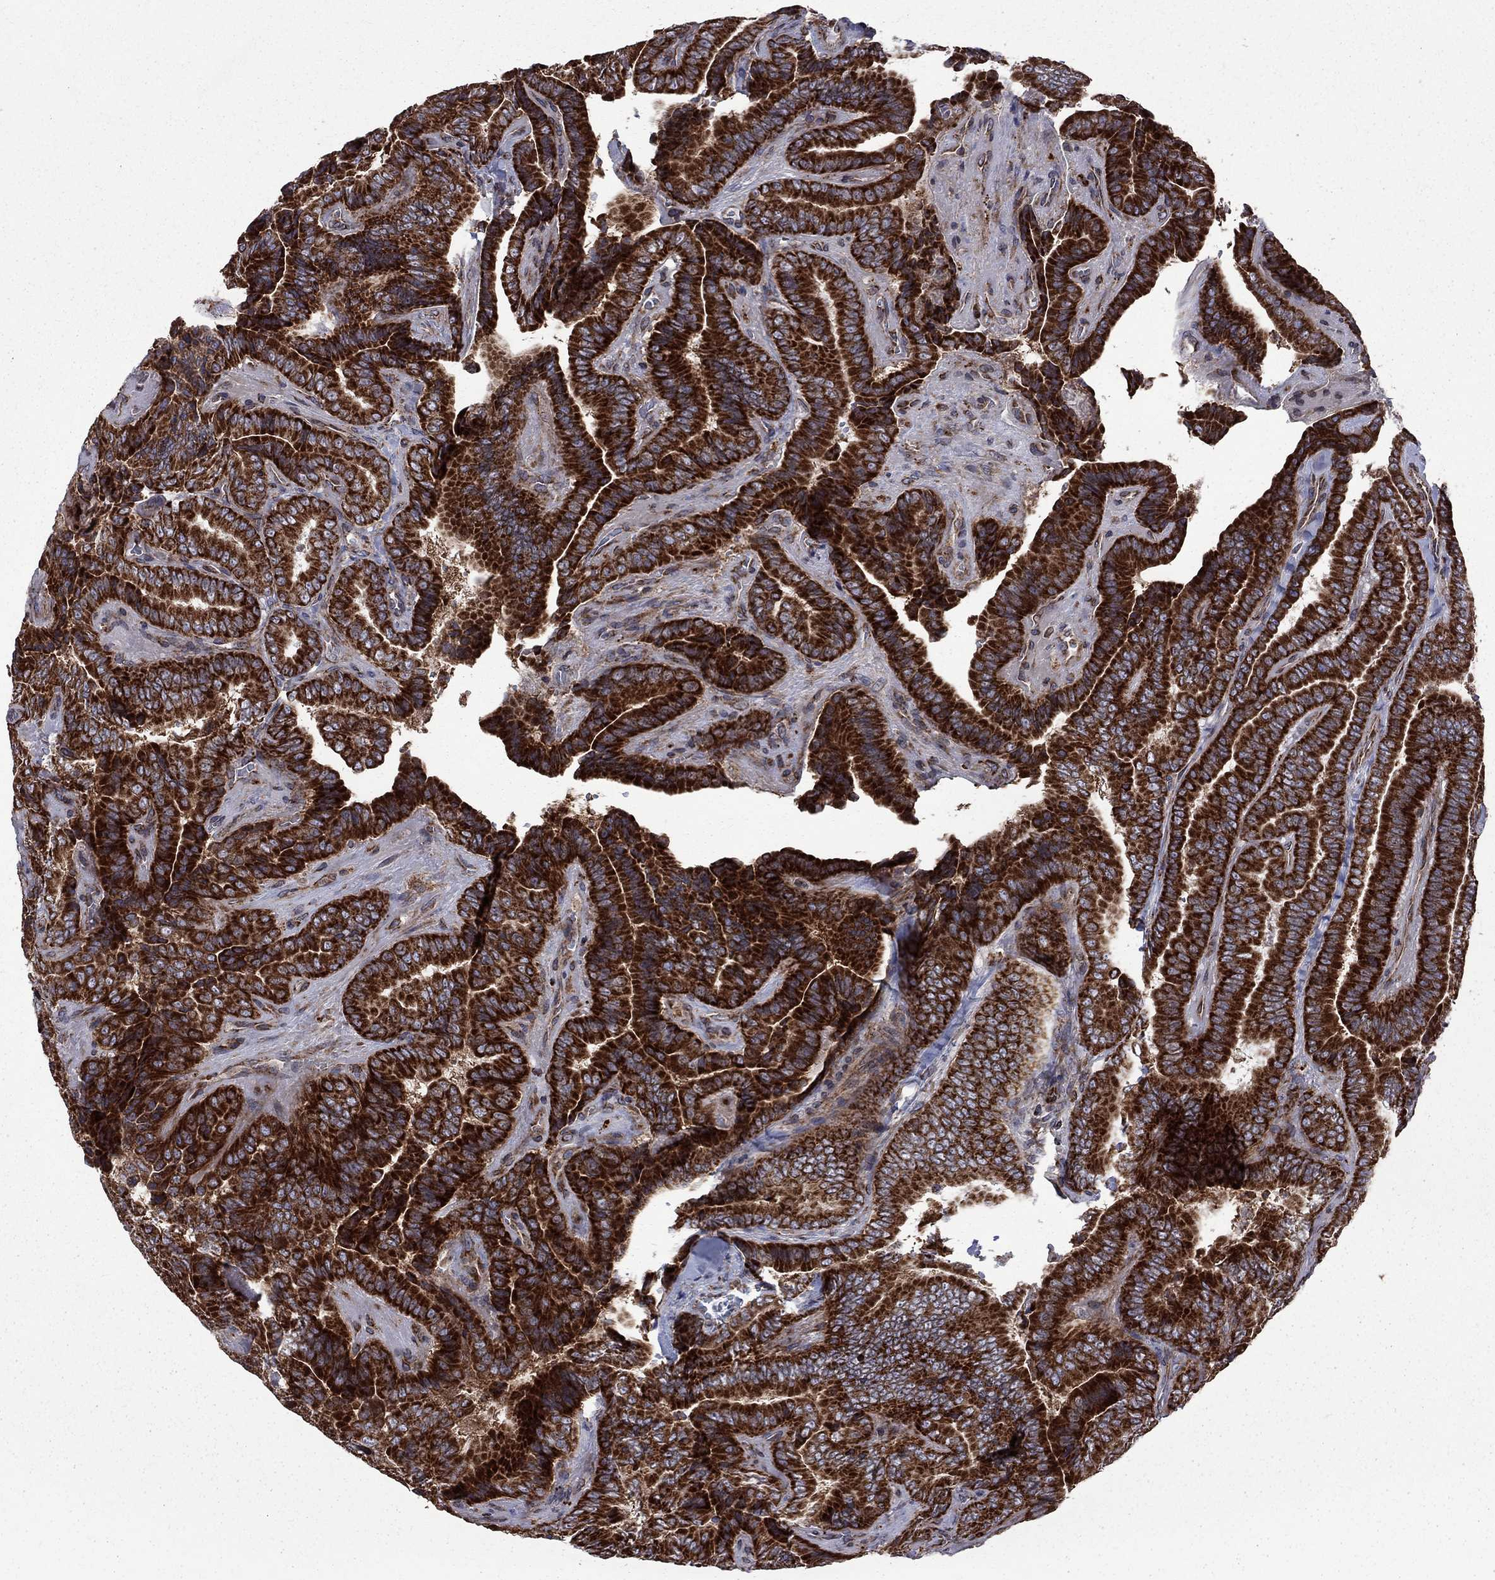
{"staining": {"intensity": "strong", "quantity": ">75%", "location": "cytoplasmic/membranous"}, "tissue": "thyroid cancer", "cell_type": "Tumor cells", "image_type": "cancer", "snomed": [{"axis": "morphology", "description": "Papillary adenocarcinoma, NOS"}, {"axis": "topography", "description": "Thyroid gland"}], "caption": "Thyroid cancer tissue demonstrates strong cytoplasmic/membranous staining in about >75% of tumor cells", "gene": "CLPTM1", "patient": {"sex": "male", "age": 61}}